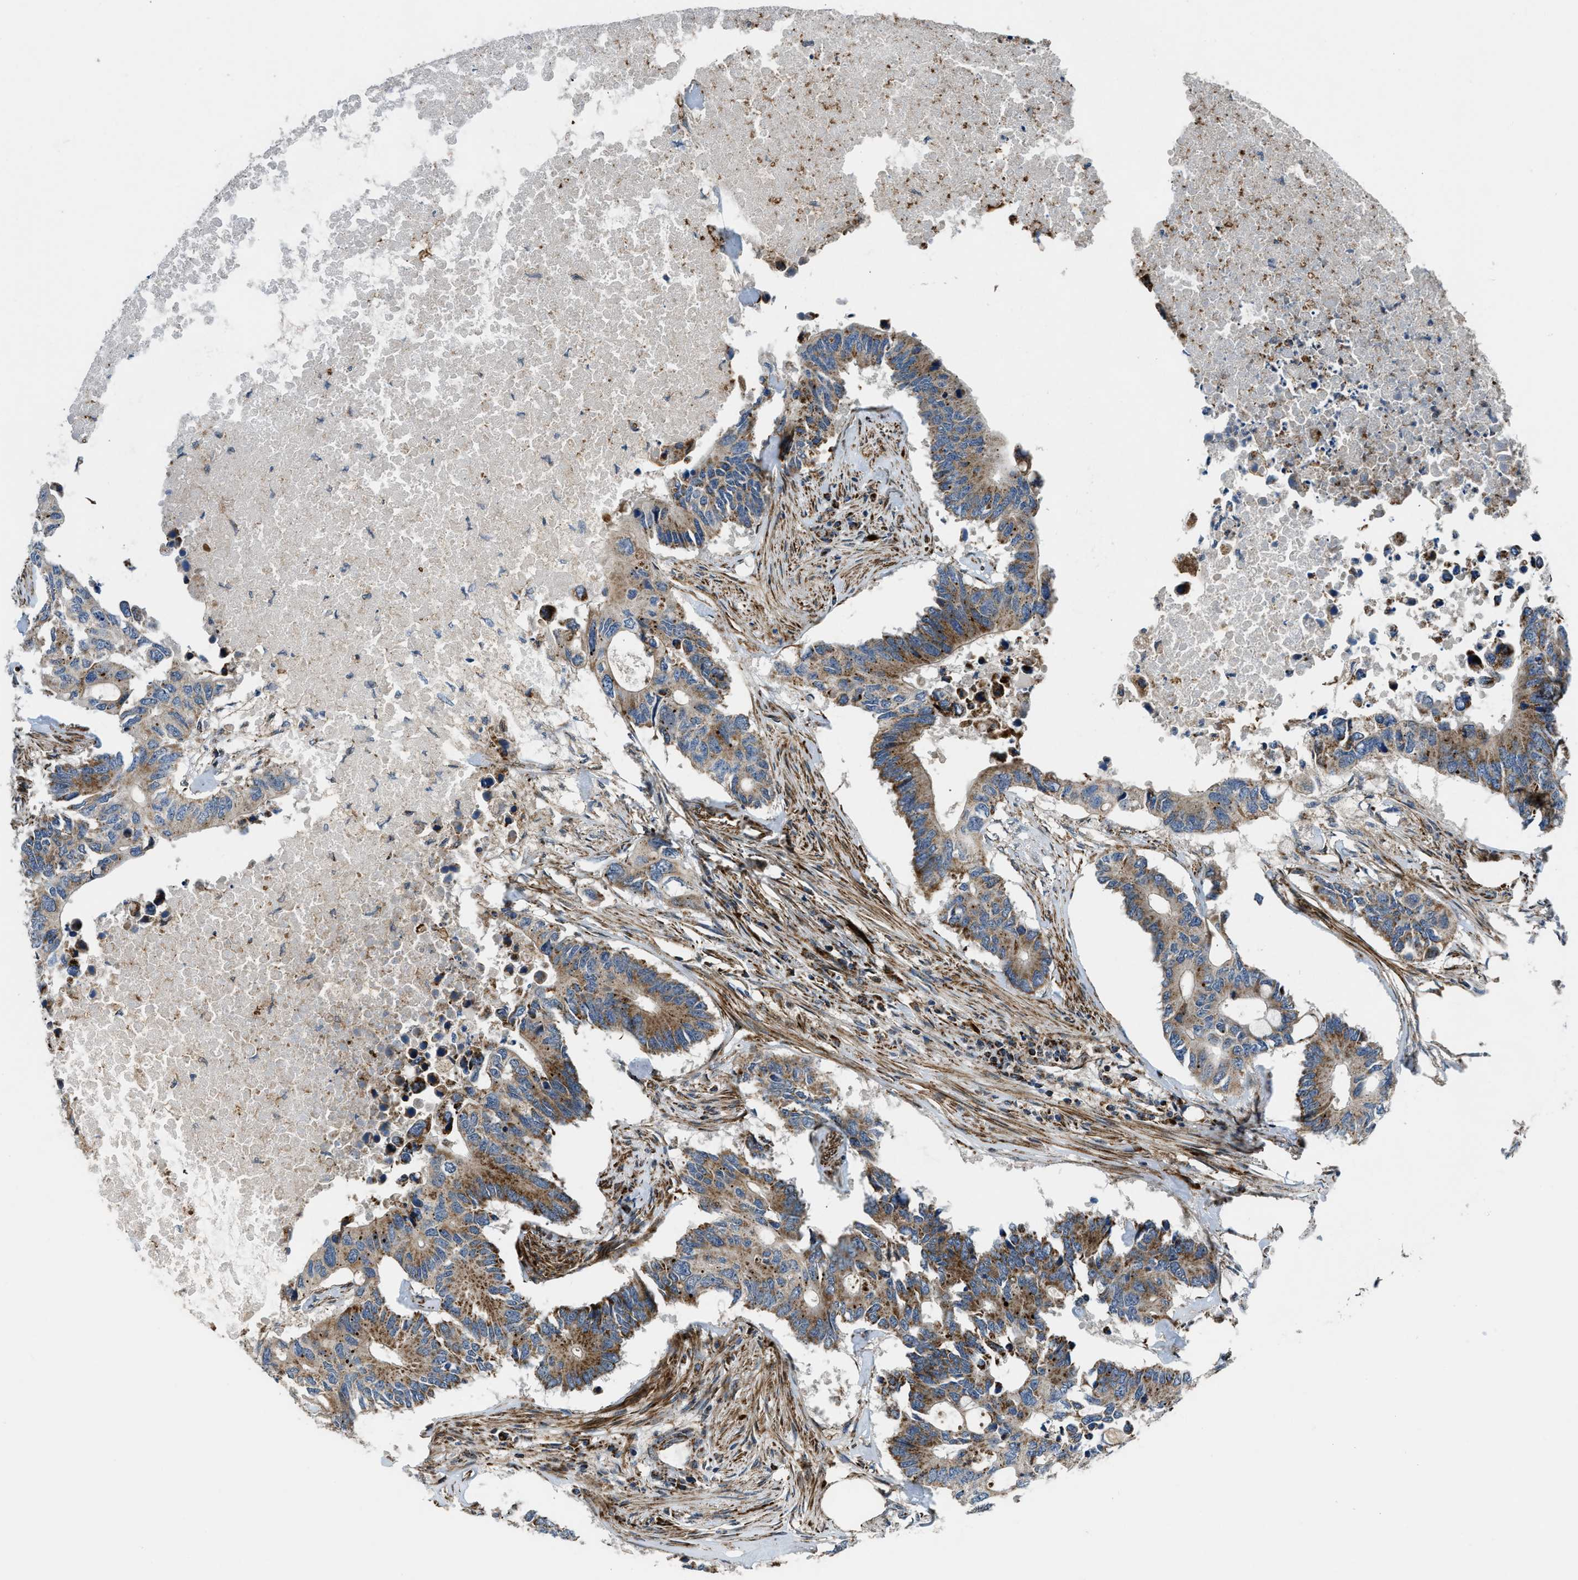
{"staining": {"intensity": "moderate", "quantity": ">75%", "location": "cytoplasmic/membranous"}, "tissue": "colorectal cancer", "cell_type": "Tumor cells", "image_type": "cancer", "snomed": [{"axis": "morphology", "description": "Adenocarcinoma, NOS"}, {"axis": "topography", "description": "Colon"}], "caption": "Protein staining of adenocarcinoma (colorectal) tissue shows moderate cytoplasmic/membranous staining in about >75% of tumor cells. Nuclei are stained in blue.", "gene": "GSDME", "patient": {"sex": "male", "age": 71}}